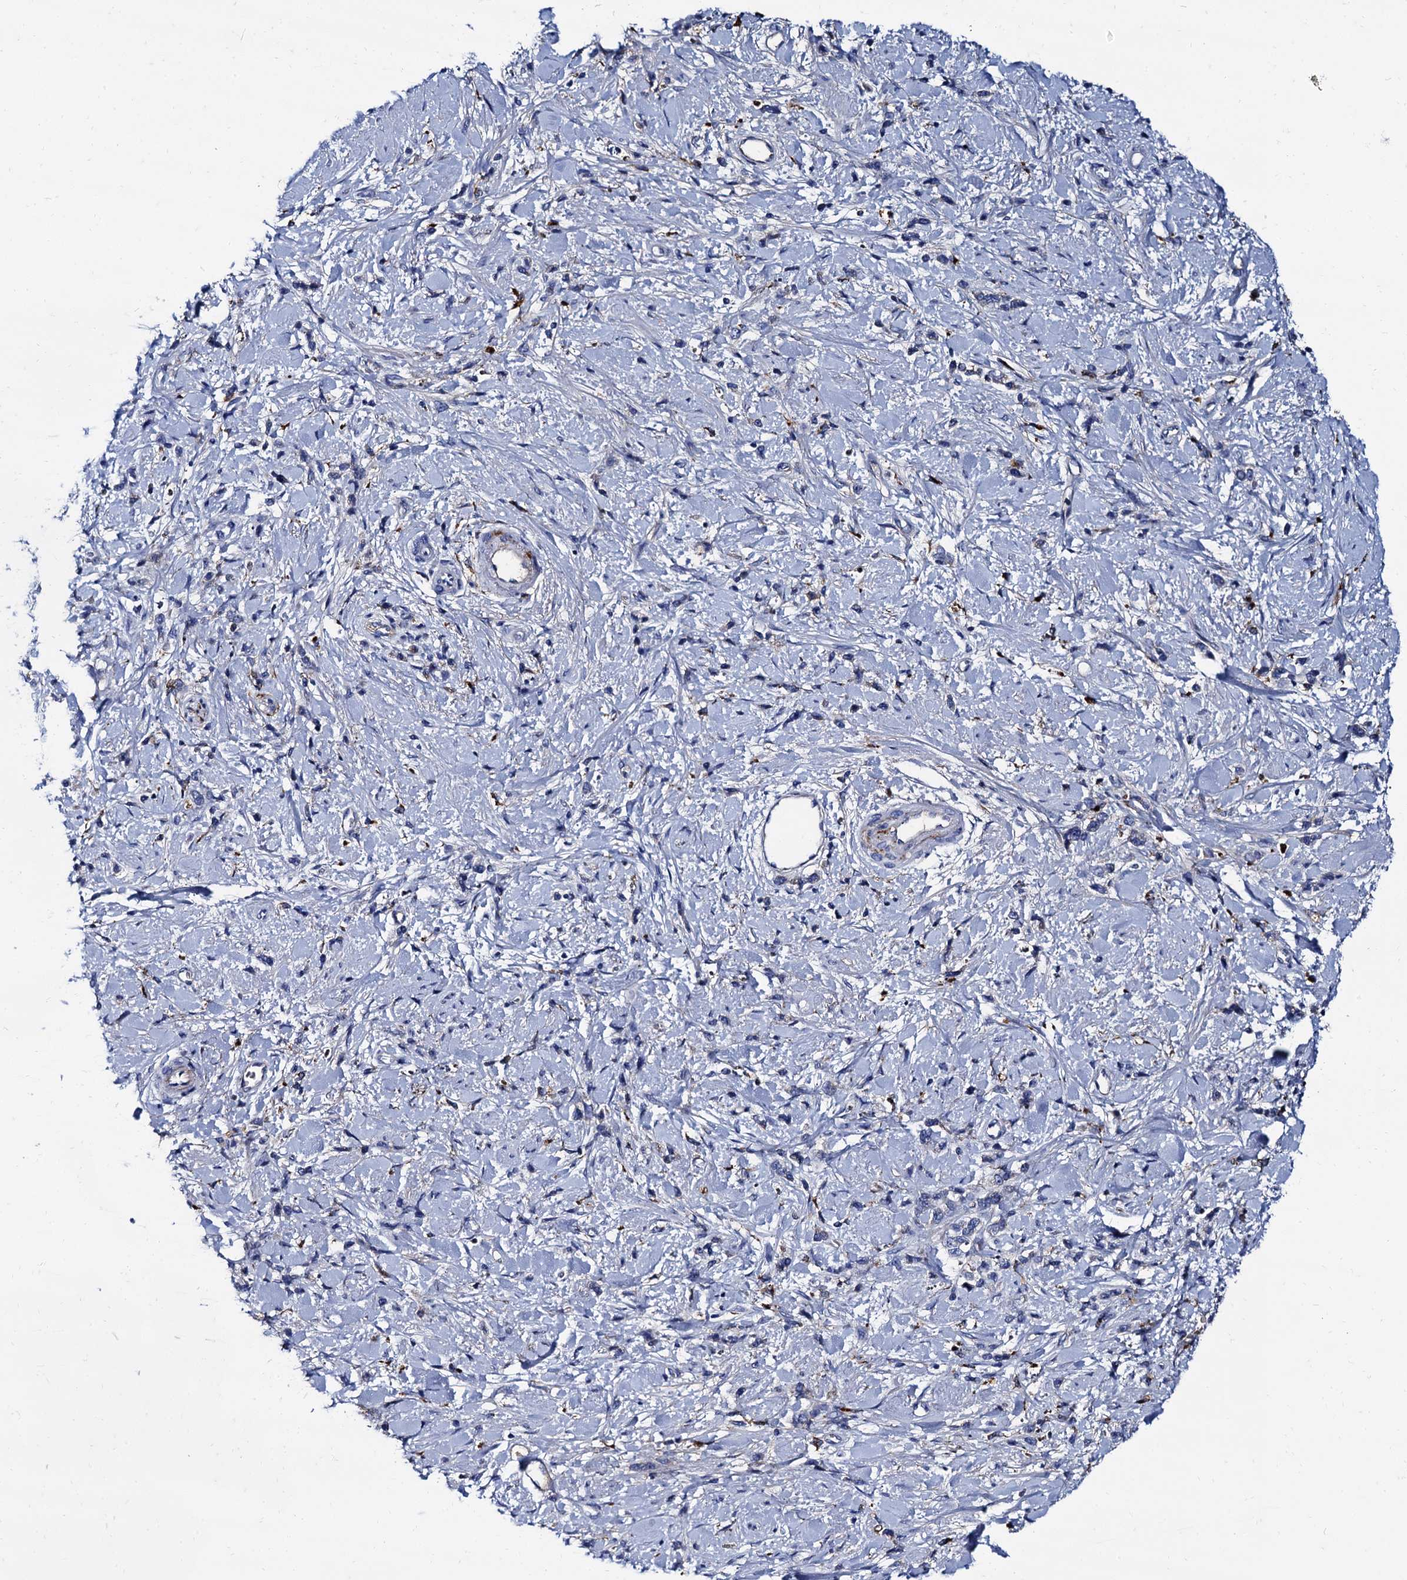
{"staining": {"intensity": "moderate", "quantity": "<25%", "location": "cytoplasmic/membranous"}, "tissue": "stomach cancer", "cell_type": "Tumor cells", "image_type": "cancer", "snomed": [{"axis": "morphology", "description": "Adenocarcinoma, NOS"}, {"axis": "topography", "description": "Stomach"}], "caption": "Adenocarcinoma (stomach) tissue demonstrates moderate cytoplasmic/membranous expression in approximately <25% of tumor cells (brown staining indicates protein expression, while blue staining denotes nuclei).", "gene": "APOD", "patient": {"sex": "female", "age": 60}}